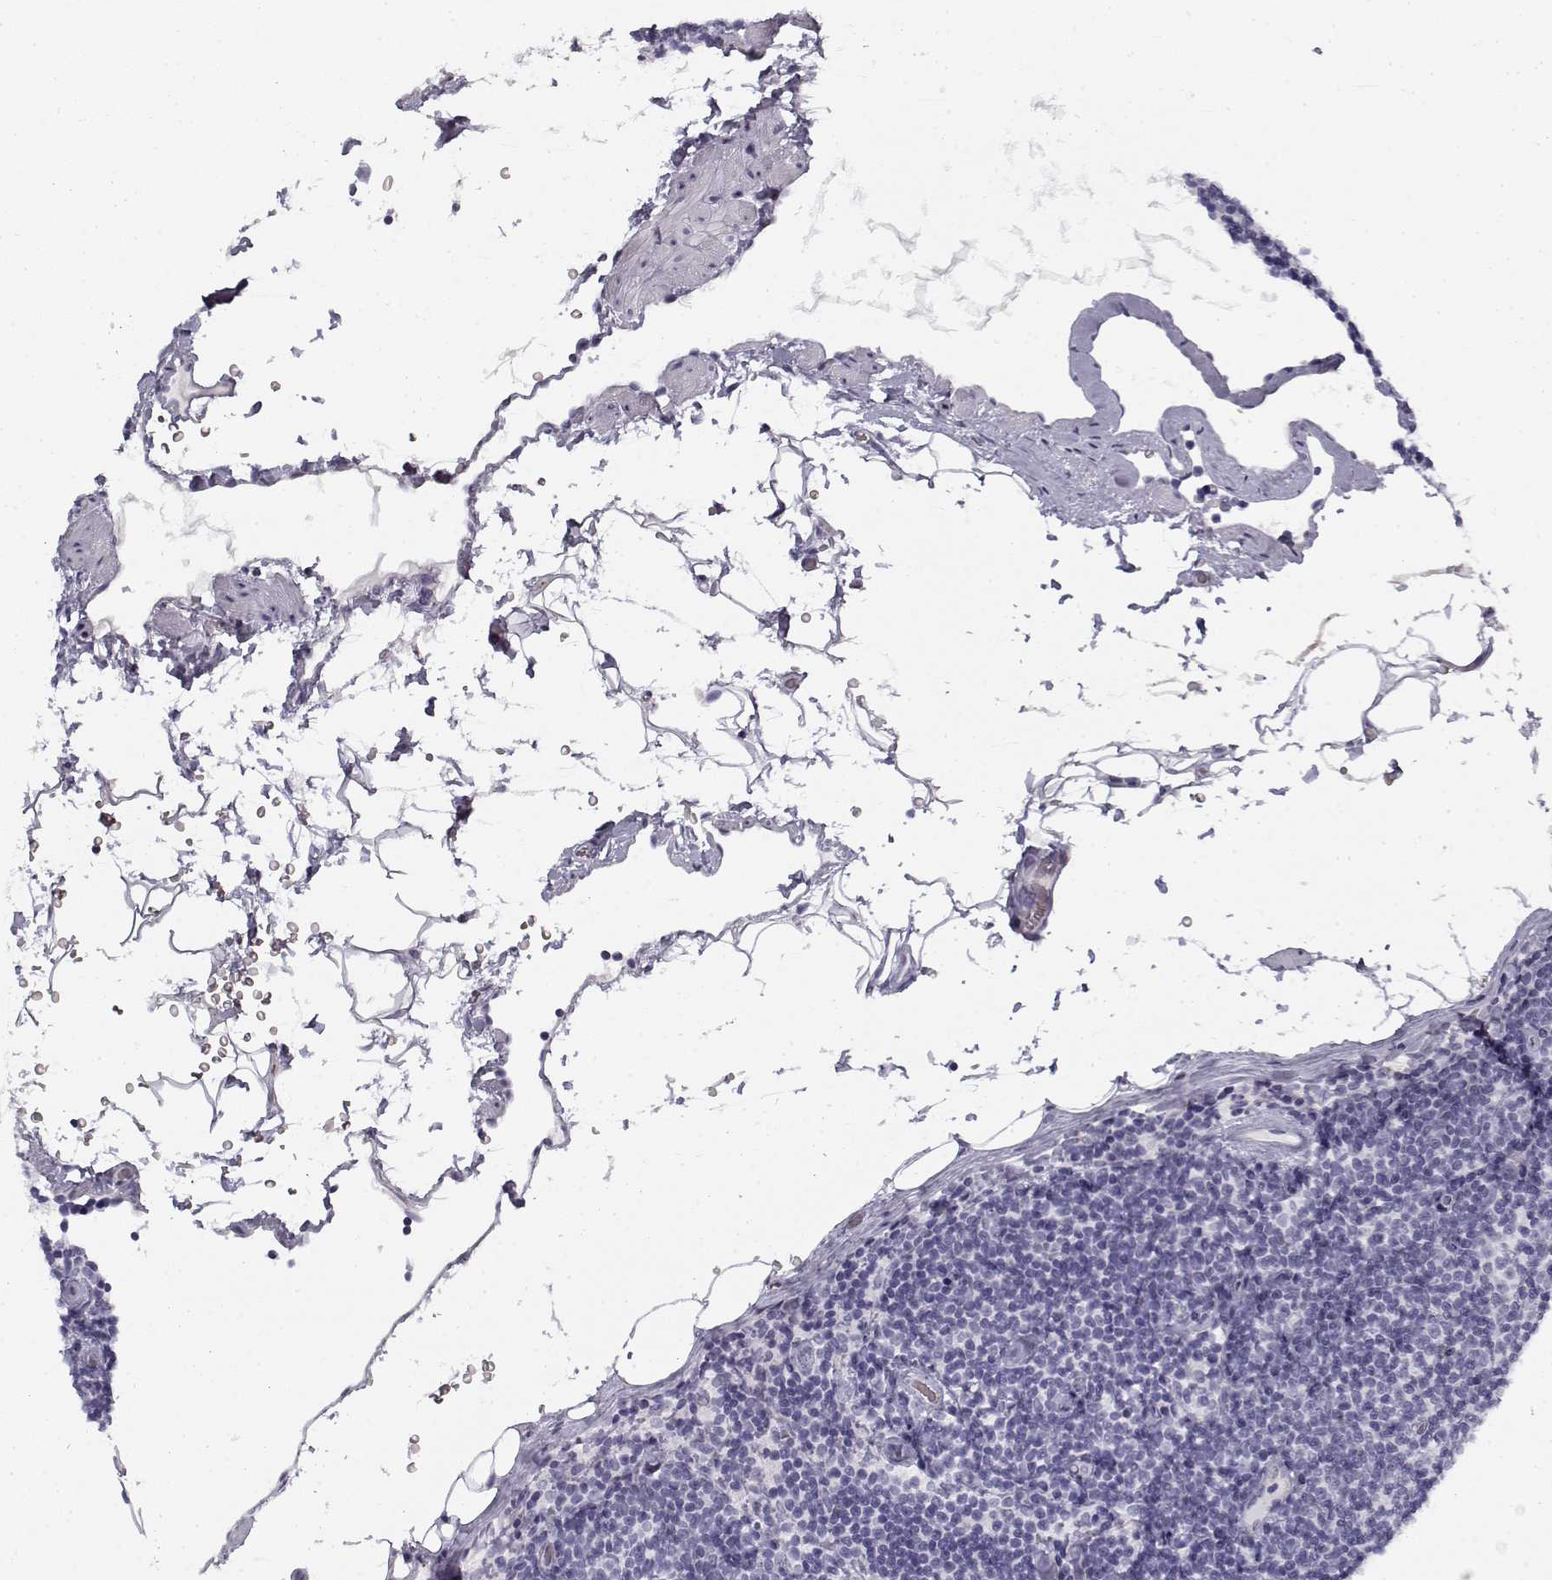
{"staining": {"intensity": "negative", "quantity": "none", "location": "none"}, "tissue": "lymphoma", "cell_type": "Tumor cells", "image_type": "cancer", "snomed": [{"axis": "morphology", "description": "Malignant lymphoma, non-Hodgkin's type, Low grade"}, {"axis": "topography", "description": "Lymph node"}], "caption": "Tumor cells show no significant staining in lymphoma.", "gene": "SNCA", "patient": {"sex": "male", "age": 81}}